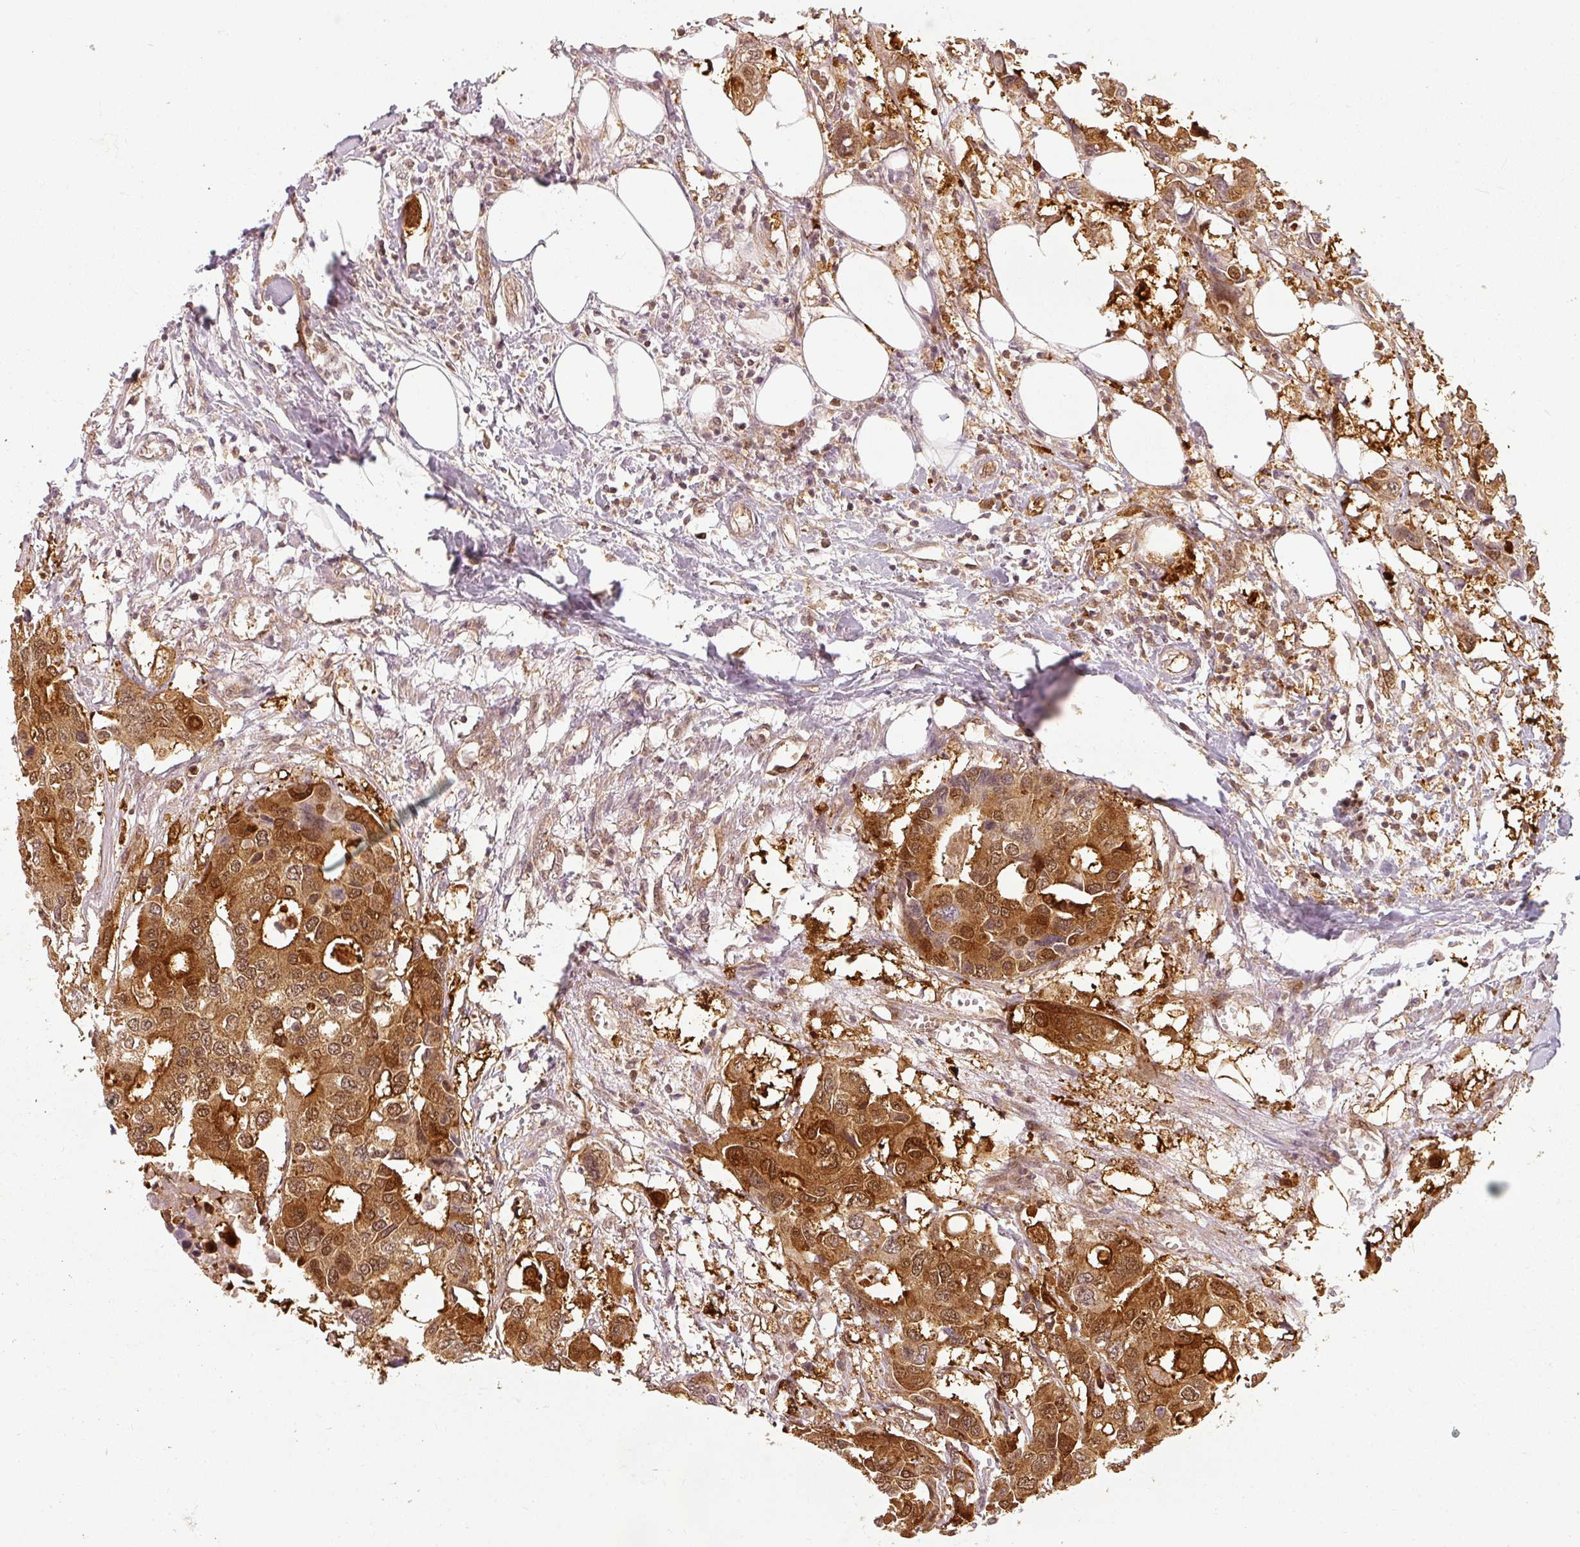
{"staining": {"intensity": "strong", "quantity": ">75%", "location": "cytoplasmic/membranous,nuclear"}, "tissue": "colorectal cancer", "cell_type": "Tumor cells", "image_type": "cancer", "snomed": [{"axis": "morphology", "description": "Adenocarcinoma, NOS"}, {"axis": "topography", "description": "Colon"}], "caption": "Strong cytoplasmic/membranous and nuclear expression is seen in approximately >75% of tumor cells in colorectal adenocarcinoma.", "gene": "CLIC1", "patient": {"sex": "male", "age": 77}}